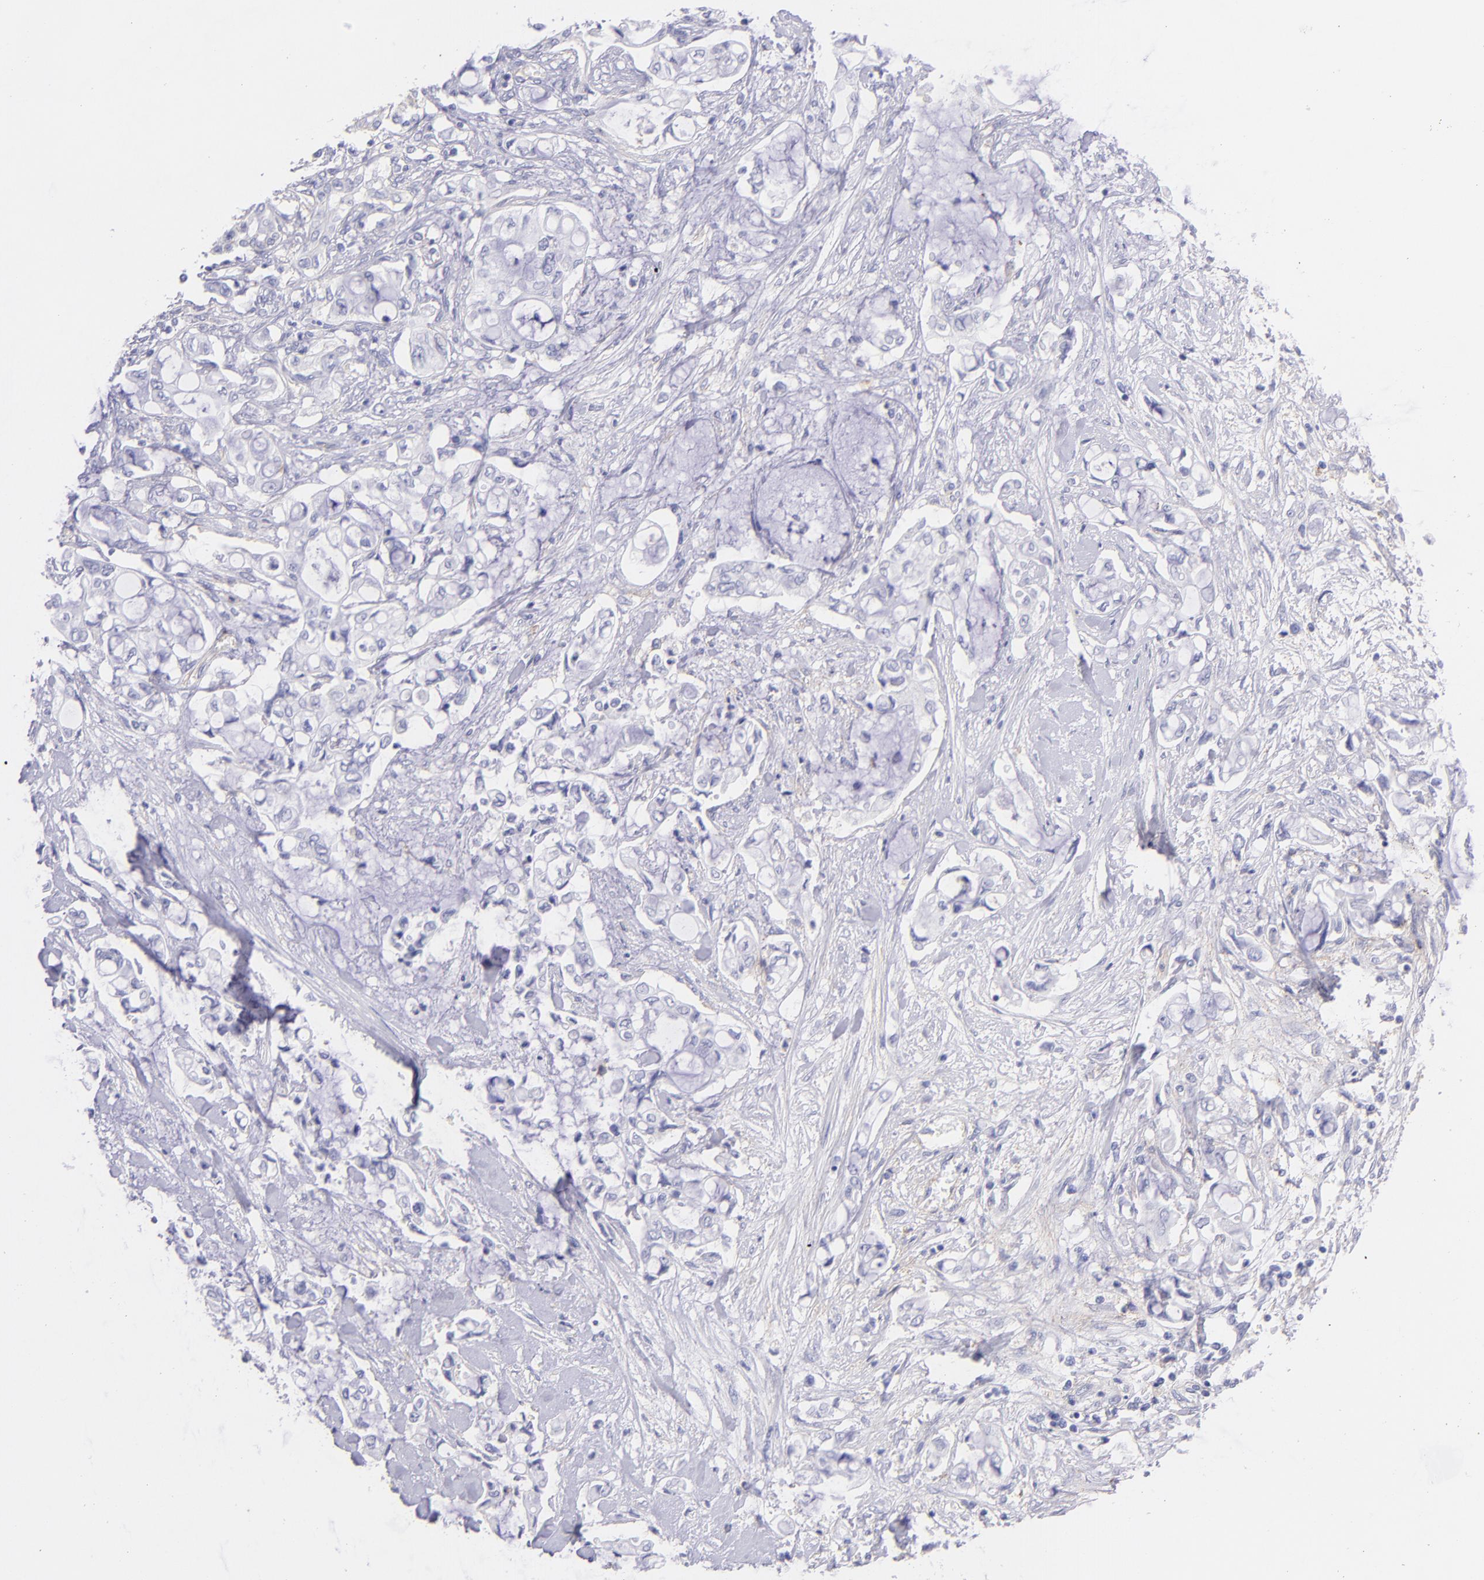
{"staining": {"intensity": "negative", "quantity": "none", "location": "none"}, "tissue": "pancreatic cancer", "cell_type": "Tumor cells", "image_type": "cancer", "snomed": [{"axis": "morphology", "description": "Adenocarcinoma, NOS"}, {"axis": "topography", "description": "Pancreas"}], "caption": "DAB immunohistochemical staining of human adenocarcinoma (pancreatic) shows no significant positivity in tumor cells. (DAB immunohistochemistry visualized using brightfield microscopy, high magnification).", "gene": "CD81", "patient": {"sex": "female", "age": 70}}